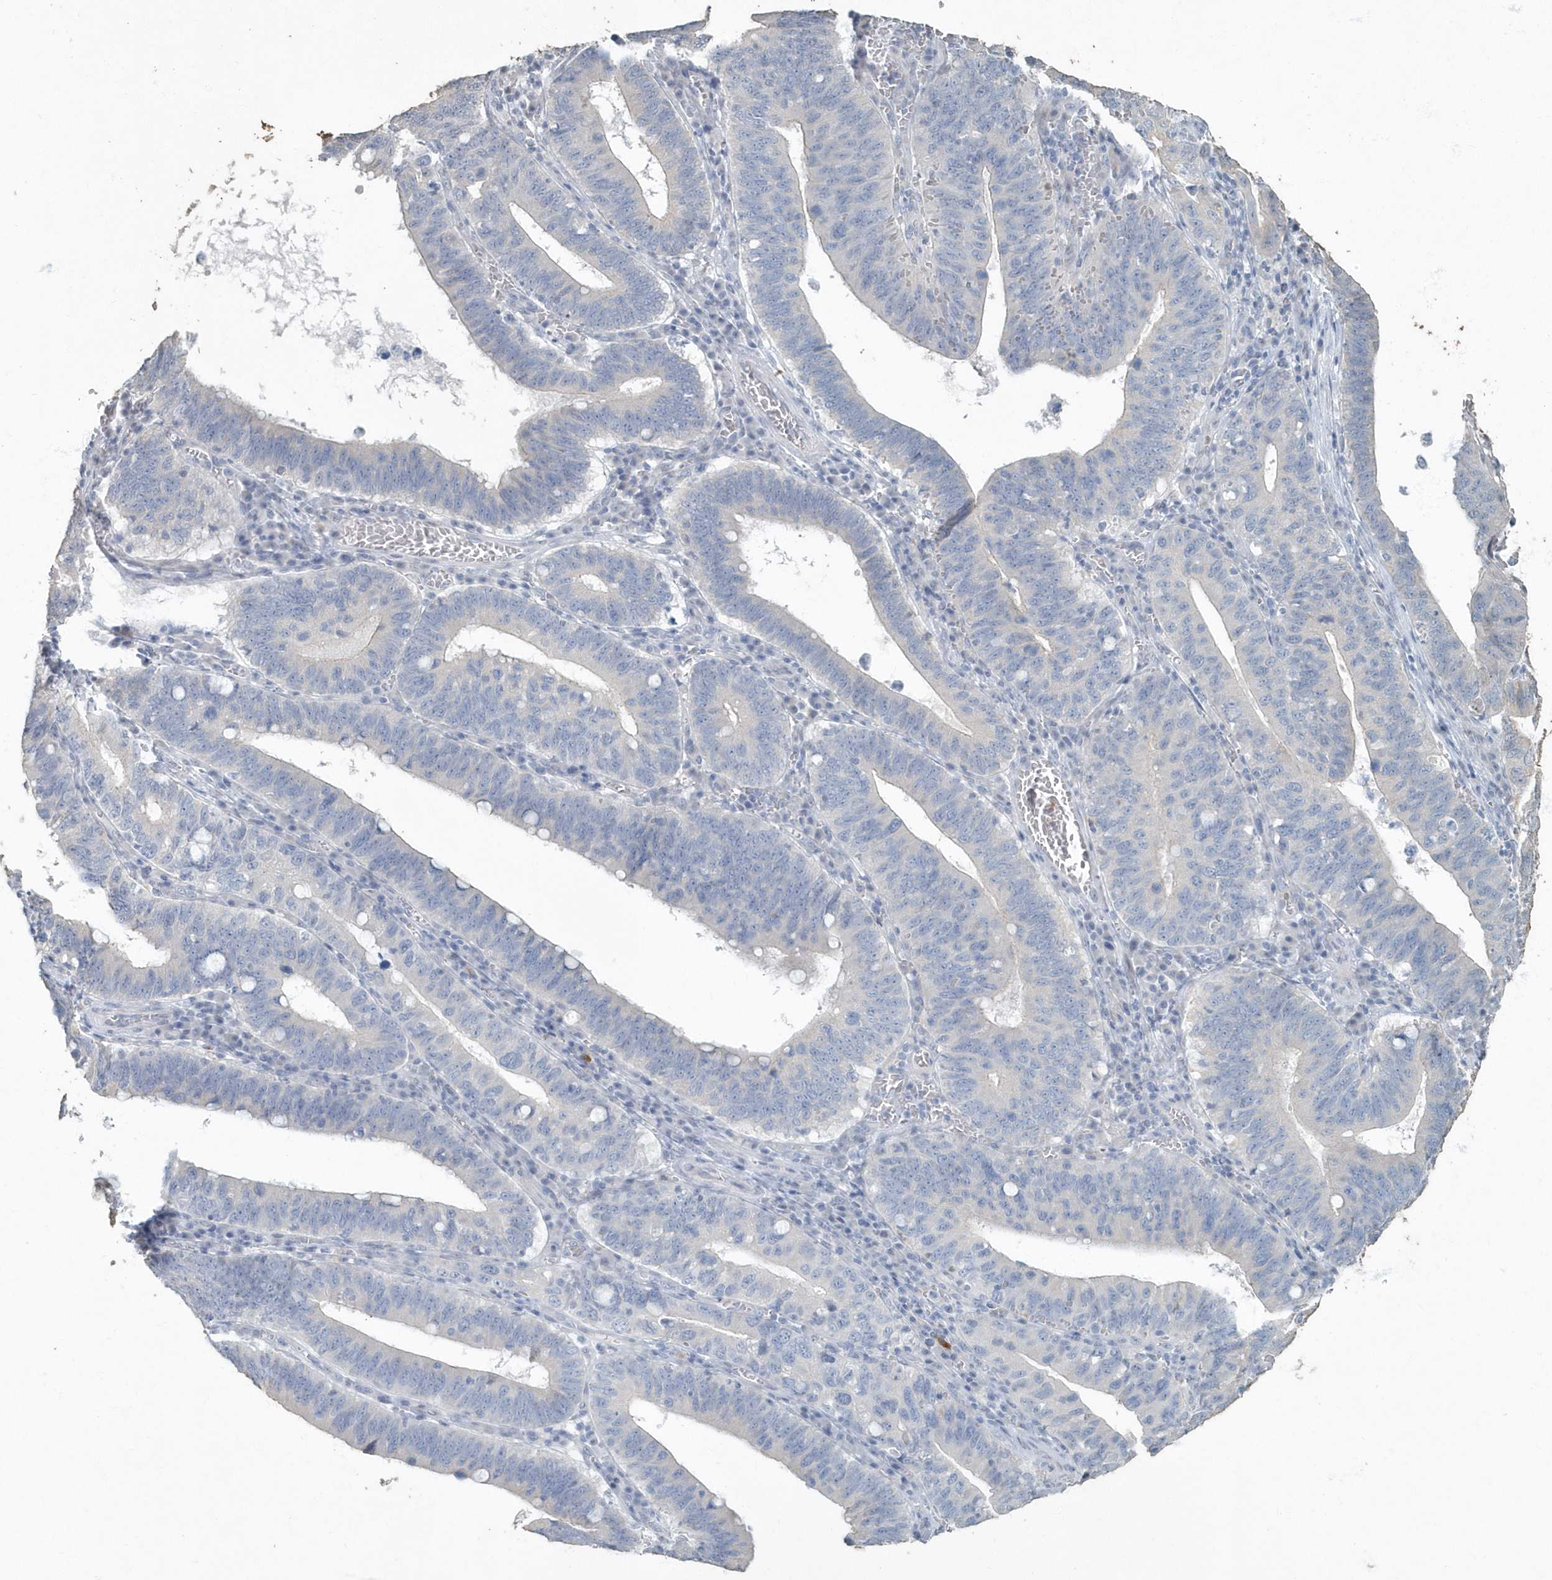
{"staining": {"intensity": "negative", "quantity": "none", "location": "none"}, "tissue": "stomach cancer", "cell_type": "Tumor cells", "image_type": "cancer", "snomed": [{"axis": "morphology", "description": "Adenocarcinoma, NOS"}, {"axis": "topography", "description": "Stomach"}, {"axis": "topography", "description": "Gastric cardia"}], "caption": "Immunohistochemistry micrograph of neoplastic tissue: stomach adenocarcinoma stained with DAB (3,3'-diaminobenzidine) exhibits no significant protein staining in tumor cells. (Stains: DAB immunohistochemistry with hematoxylin counter stain, Microscopy: brightfield microscopy at high magnification).", "gene": "MYOT", "patient": {"sex": "male", "age": 59}}